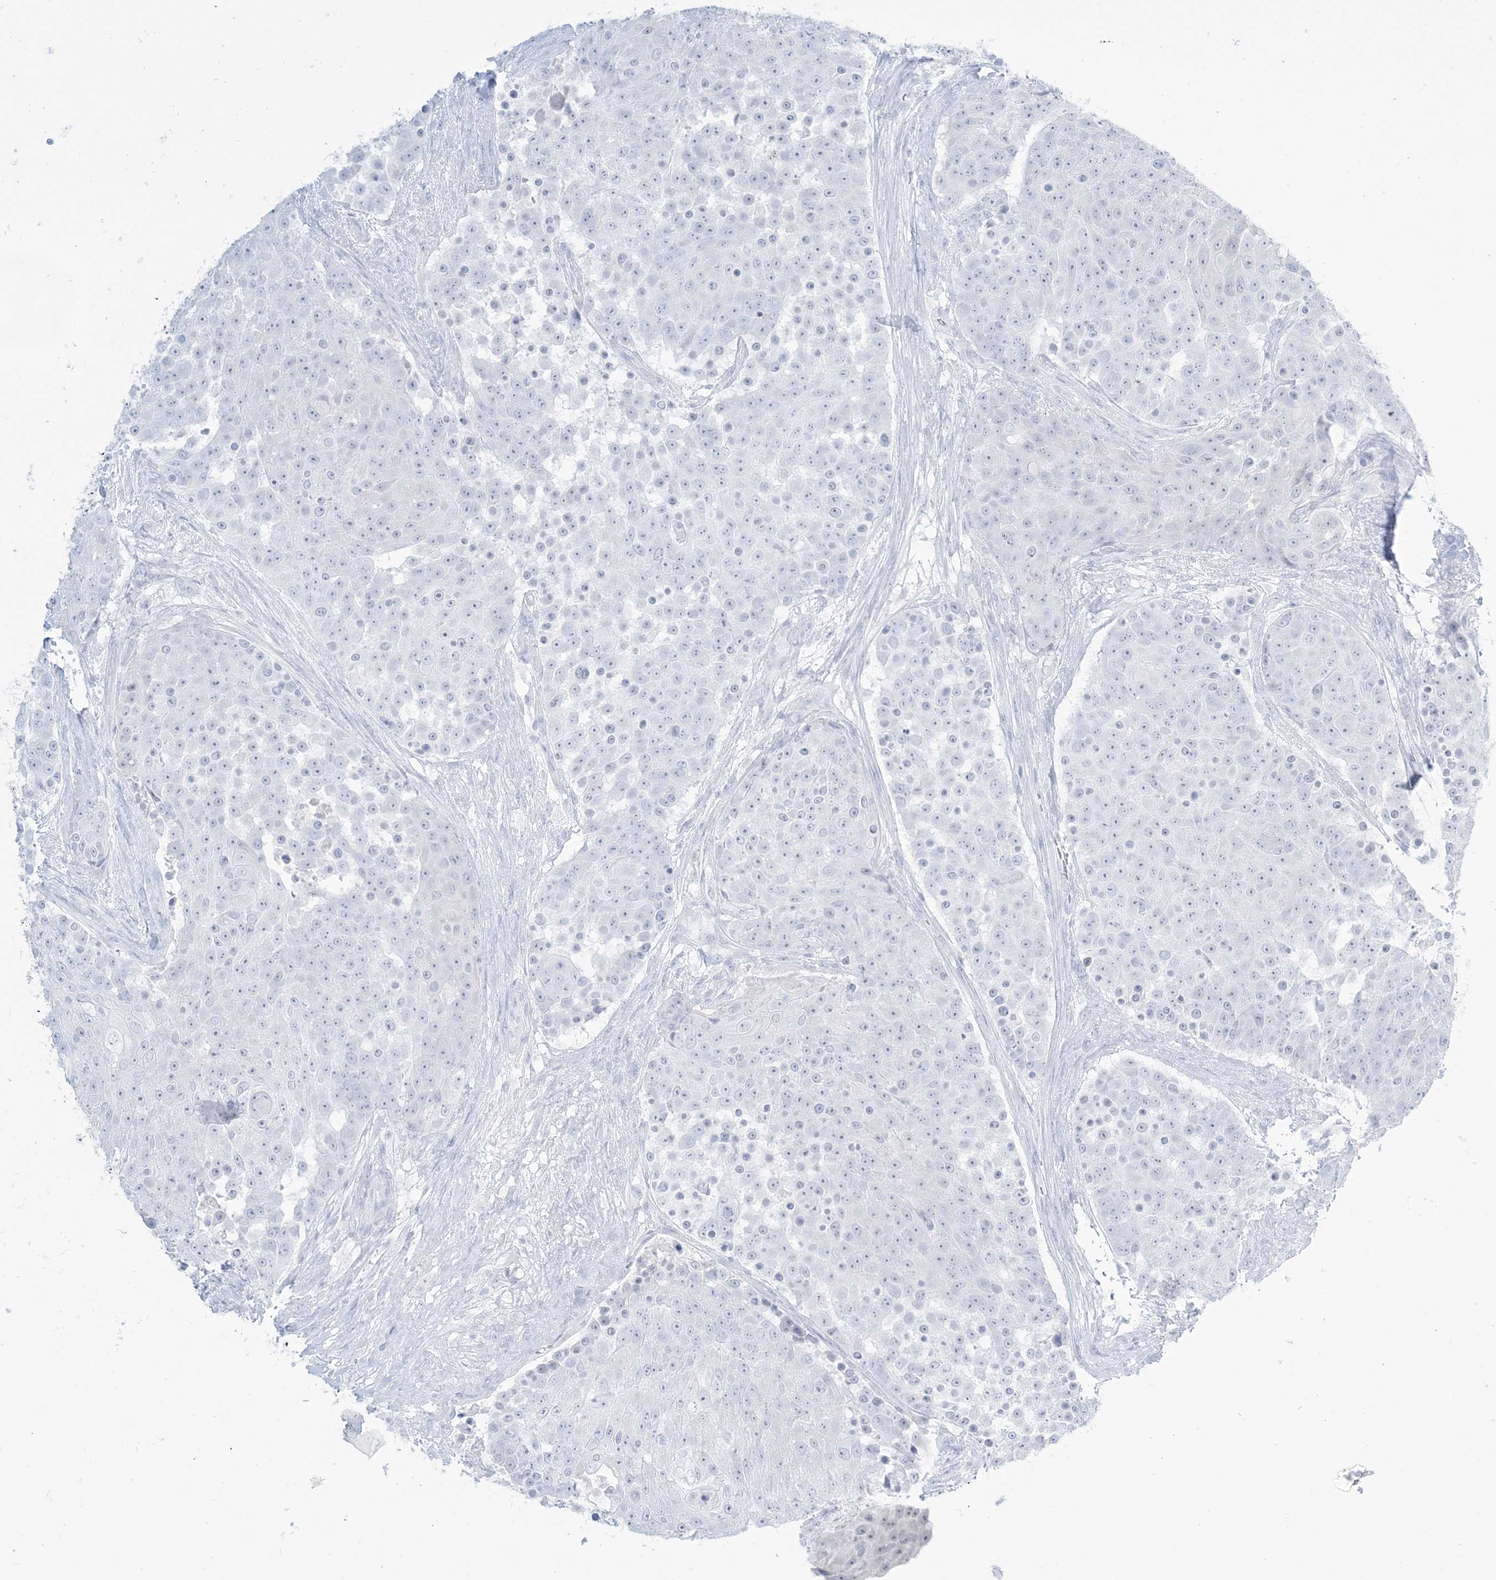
{"staining": {"intensity": "negative", "quantity": "none", "location": "none"}, "tissue": "urothelial cancer", "cell_type": "Tumor cells", "image_type": "cancer", "snomed": [{"axis": "morphology", "description": "Urothelial carcinoma, High grade"}, {"axis": "topography", "description": "Urinary bladder"}], "caption": "Image shows no protein positivity in tumor cells of urothelial cancer tissue.", "gene": "AGXT", "patient": {"sex": "female", "age": 63}}